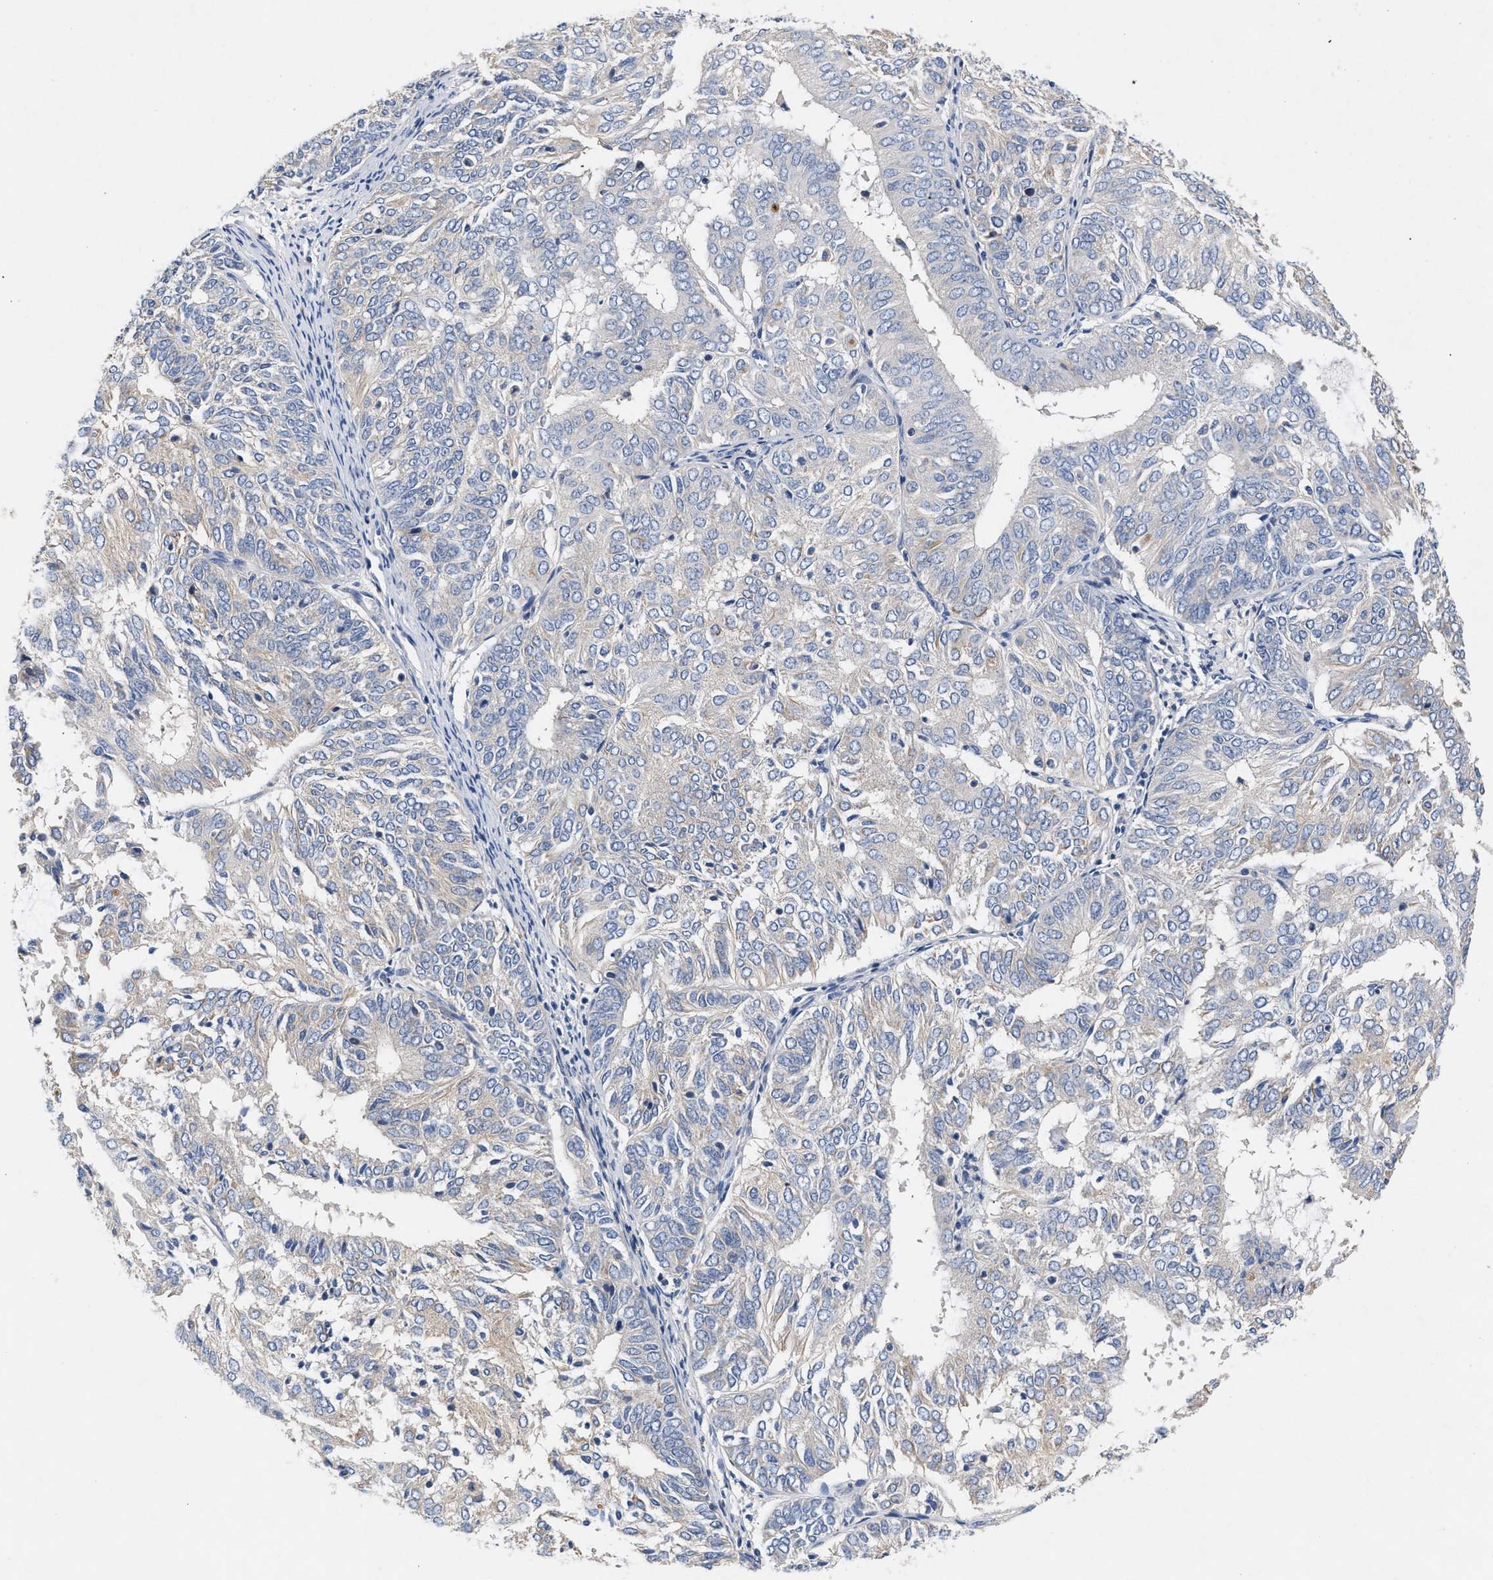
{"staining": {"intensity": "negative", "quantity": "none", "location": "none"}, "tissue": "endometrial cancer", "cell_type": "Tumor cells", "image_type": "cancer", "snomed": [{"axis": "morphology", "description": "Adenocarcinoma, NOS"}, {"axis": "topography", "description": "Uterus"}], "caption": "Protein analysis of endometrial cancer displays no significant positivity in tumor cells.", "gene": "GNAI3", "patient": {"sex": "female", "age": 60}}